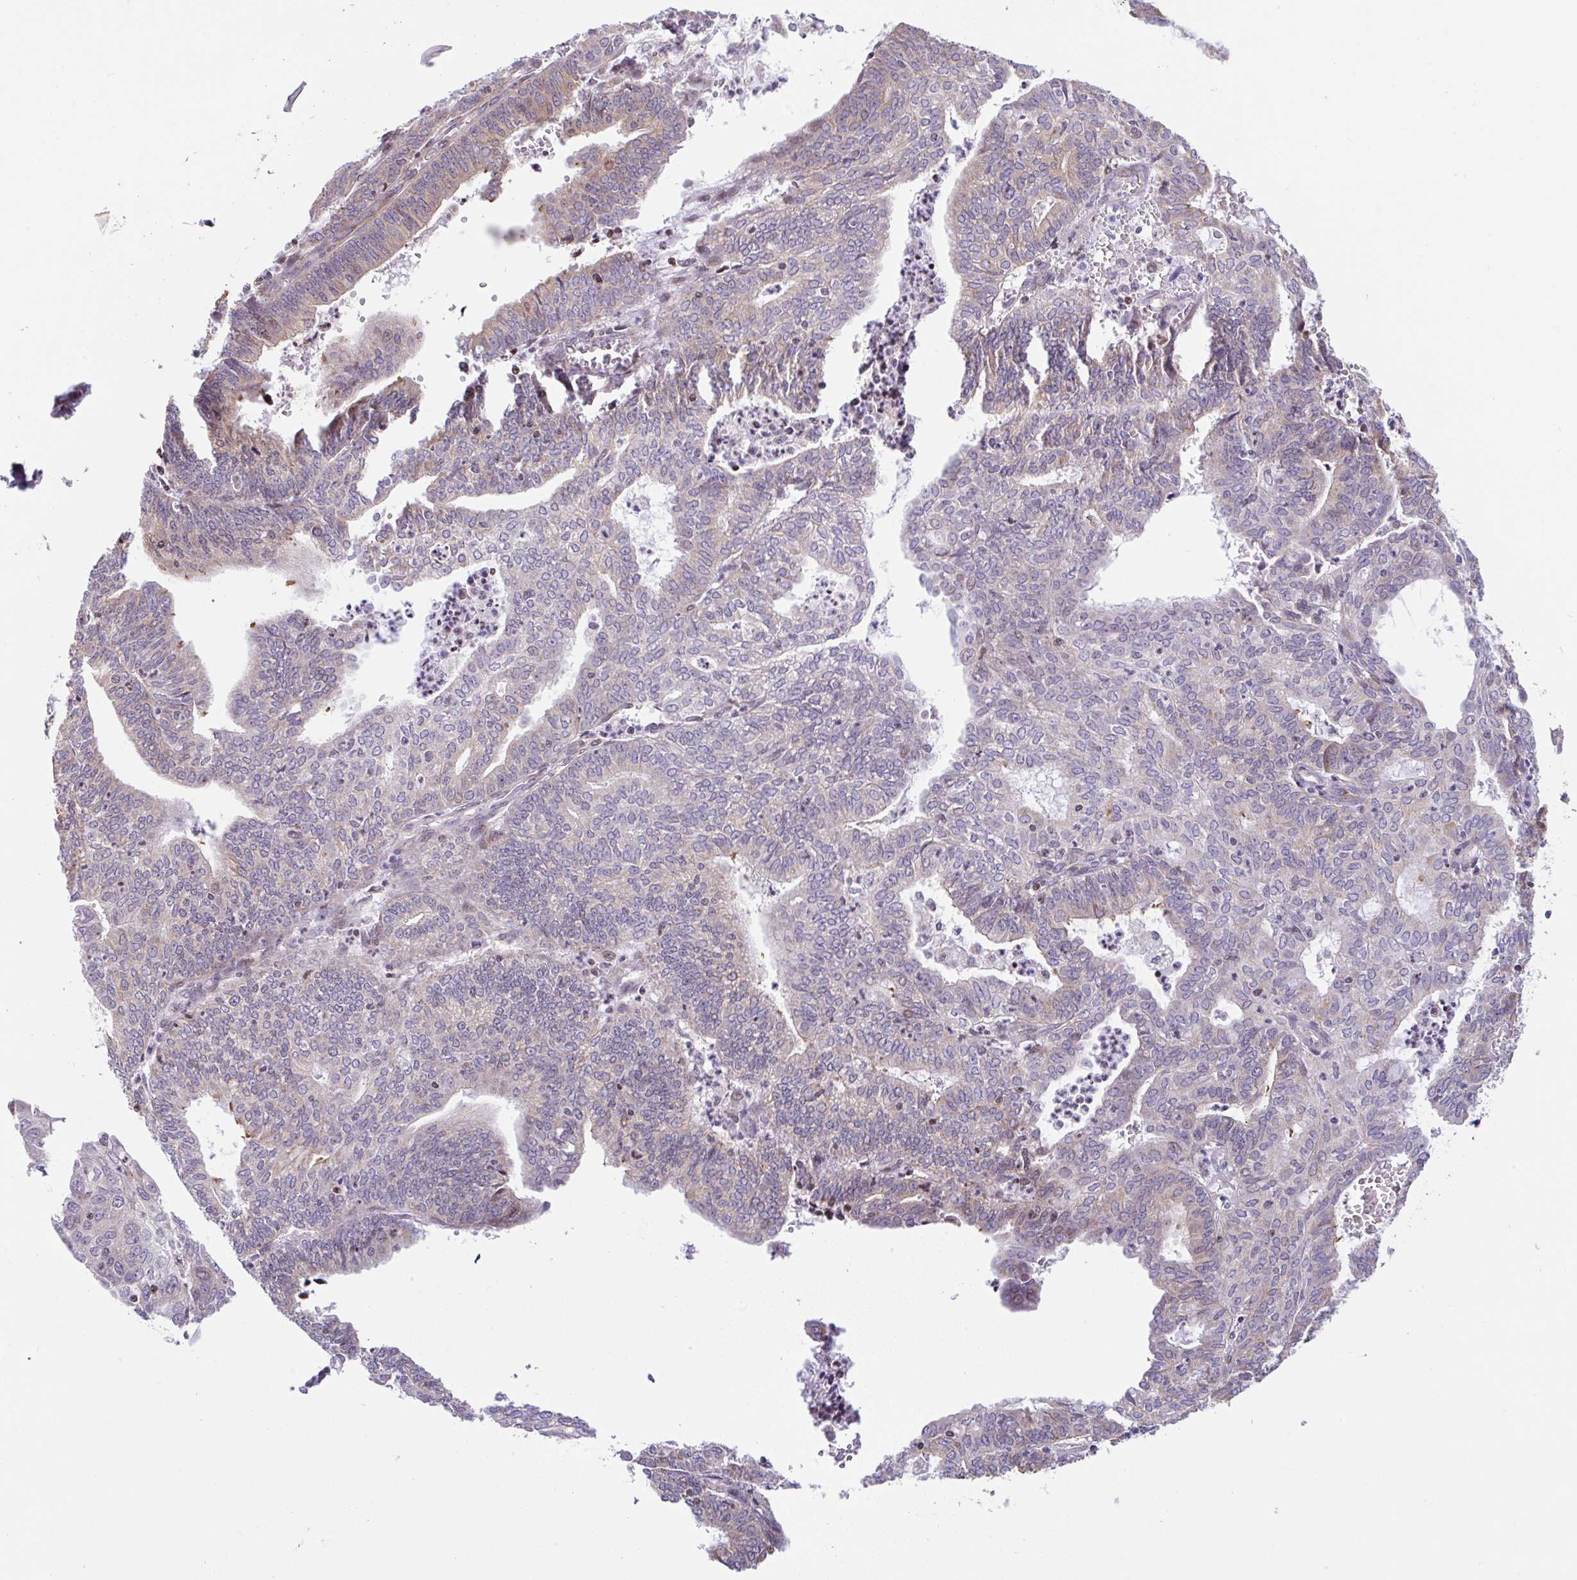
{"staining": {"intensity": "weak", "quantity": "<25%", "location": "cytoplasmic/membranous"}, "tissue": "endometrial cancer", "cell_type": "Tumor cells", "image_type": "cancer", "snomed": [{"axis": "morphology", "description": "Adenocarcinoma, NOS"}, {"axis": "topography", "description": "Endometrium"}], "caption": "Photomicrograph shows no protein positivity in tumor cells of endometrial cancer tissue.", "gene": "FIGNL1", "patient": {"sex": "female", "age": 61}}